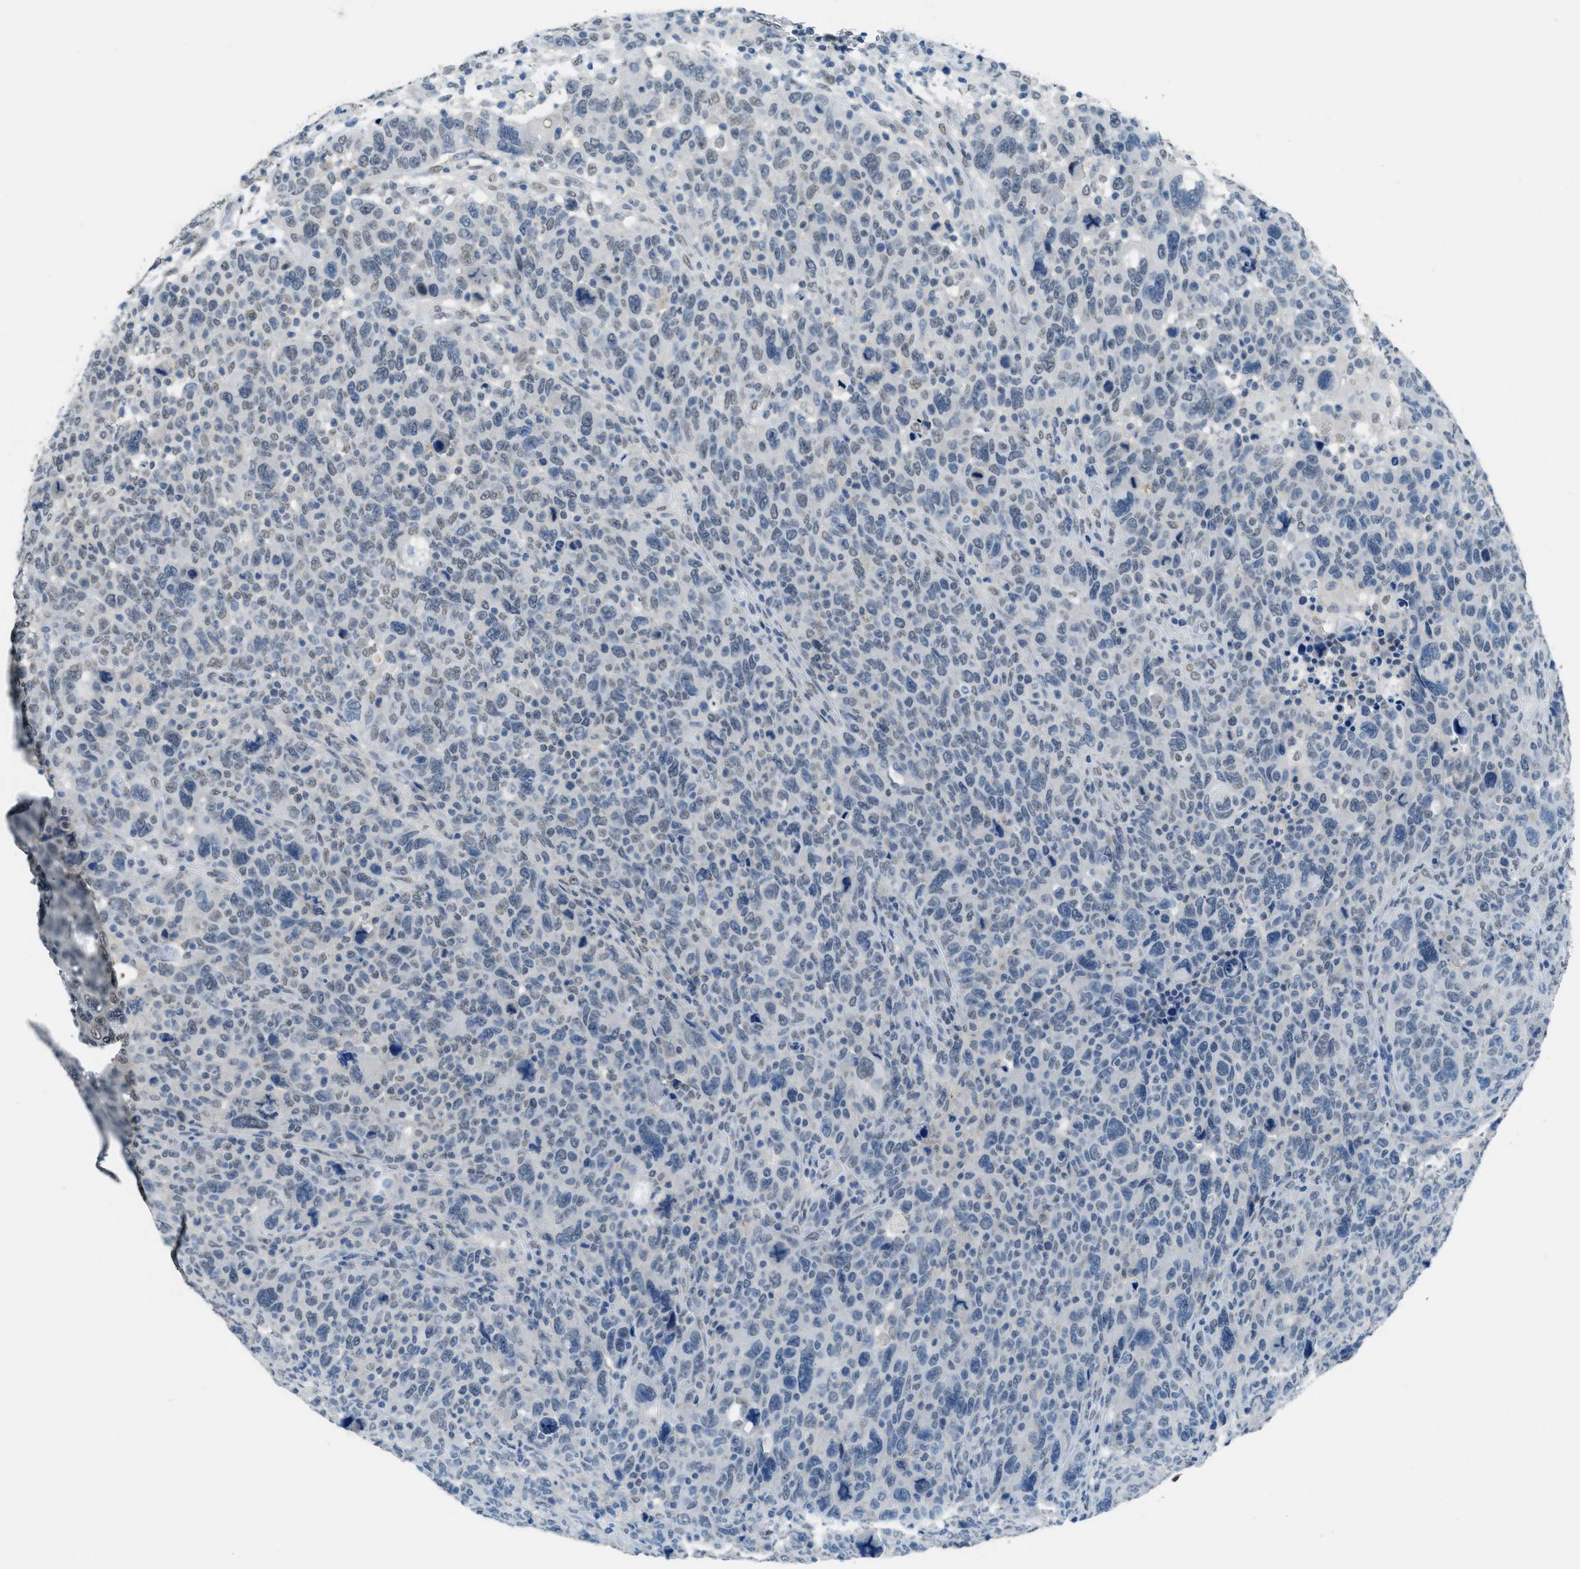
{"staining": {"intensity": "weak", "quantity": "<25%", "location": "nuclear"}, "tissue": "breast cancer", "cell_type": "Tumor cells", "image_type": "cancer", "snomed": [{"axis": "morphology", "description": "Duct carcinoma"}, {"axis": "topography", "description": "Breast"}], "caption": "IHC micrograph of invasive ductal carcinoma (breast) stained for a protein (brown), which exhibits no expression in tumor cells. (Brightfield microscopy of DAB (3,3'-diaminobenzidine) immunohistochemistry (IHC) at high magnification).", "gene": "TTC13", "patient": {"sex": "female", "age": 37}}